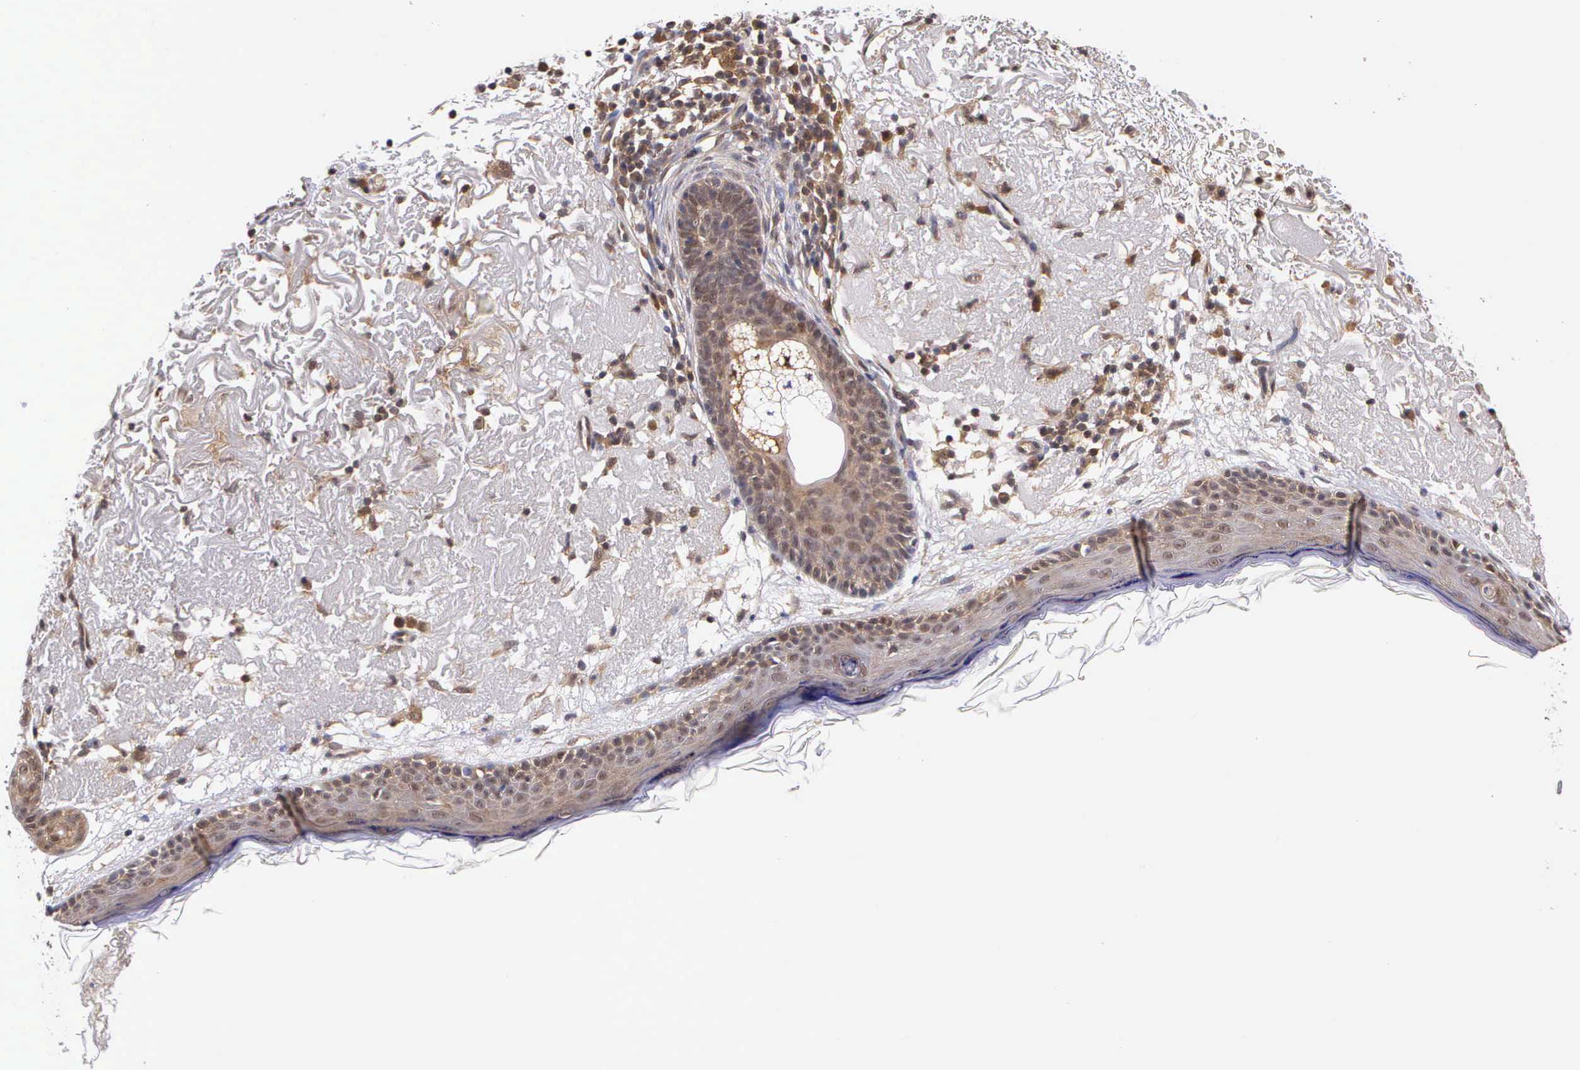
{"staining": {"intensity": "moderate", "quantity": ">75%", "location": "cytoplasmic/membranous"}, "tissue": "skin", "cell_type": "Fibroblasts", "image_type": "normal", "snomed": [{"axis": "morphology", "description": "Normal tissue, NOS"}, {"axis": "topography", "description": "Skin"}], "caption": "Immunohistochemical staining of benign human skin displays >75% levels of moderate cytoplasmic/membranous protein expression in about >75% of fibroblasts. (DAB (3,3'-diaminobenzidine) = brown stain, brightfield microscopy at high magnification).", "gene": "IGBP1P2", "patient": {"sex": "female", "age": 90}}